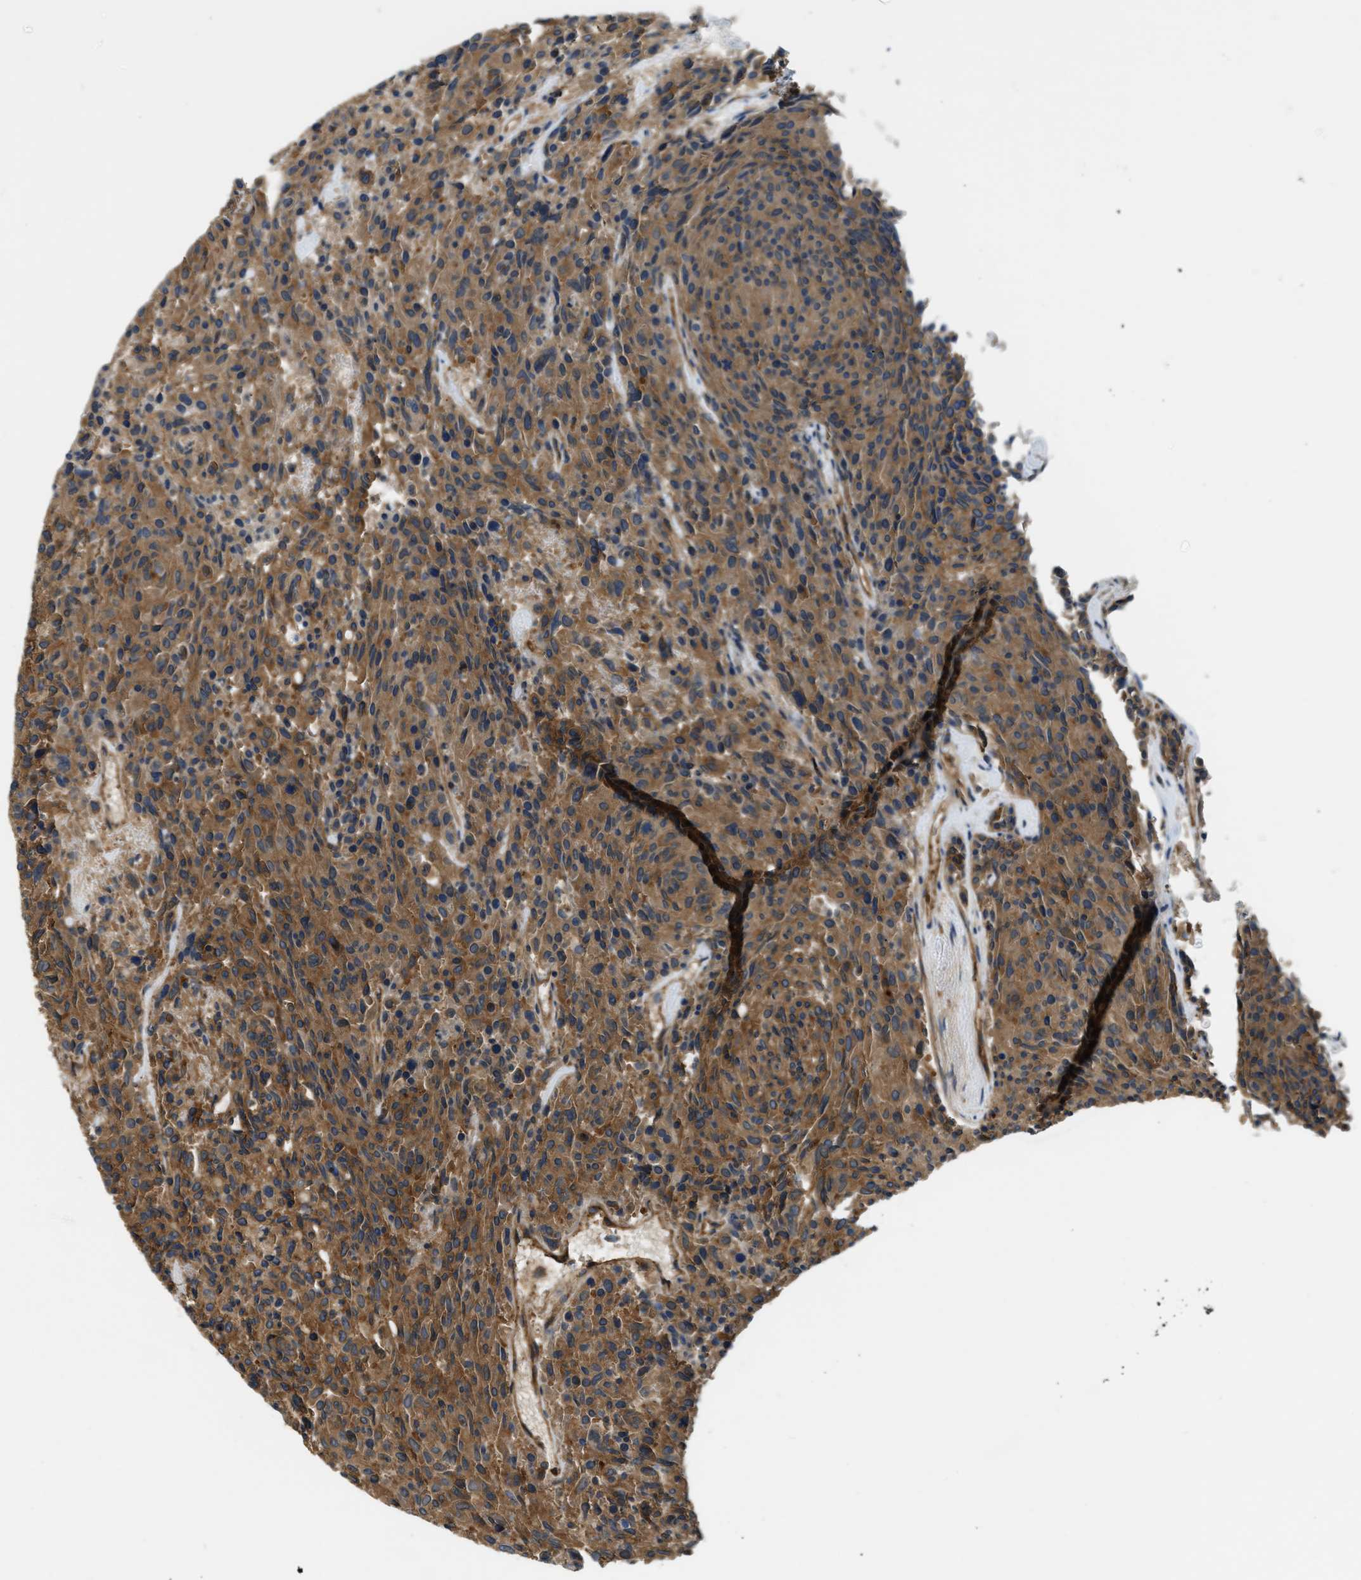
{"staining": {"intensity": "strong", "quantity": ">75%", "location": "cytoplasmic/membranous"}, "tissue": "carcinoid", "cell_type": "Tumor cells", "image_type": "cancer", "snomed": [{"axis": "morphology", "description": "Carcinoid, malignant, NOS"}, {"axis": "topography", "description": "Pancreas"}], "caption": "Immunohistochemical staining of human carcinoid displays strong cytoplasmic/membranous protein expression in approximately >75% of tumor cells.", "gene": "BAG4", "patient": {"sex": "female", "age": 54}}